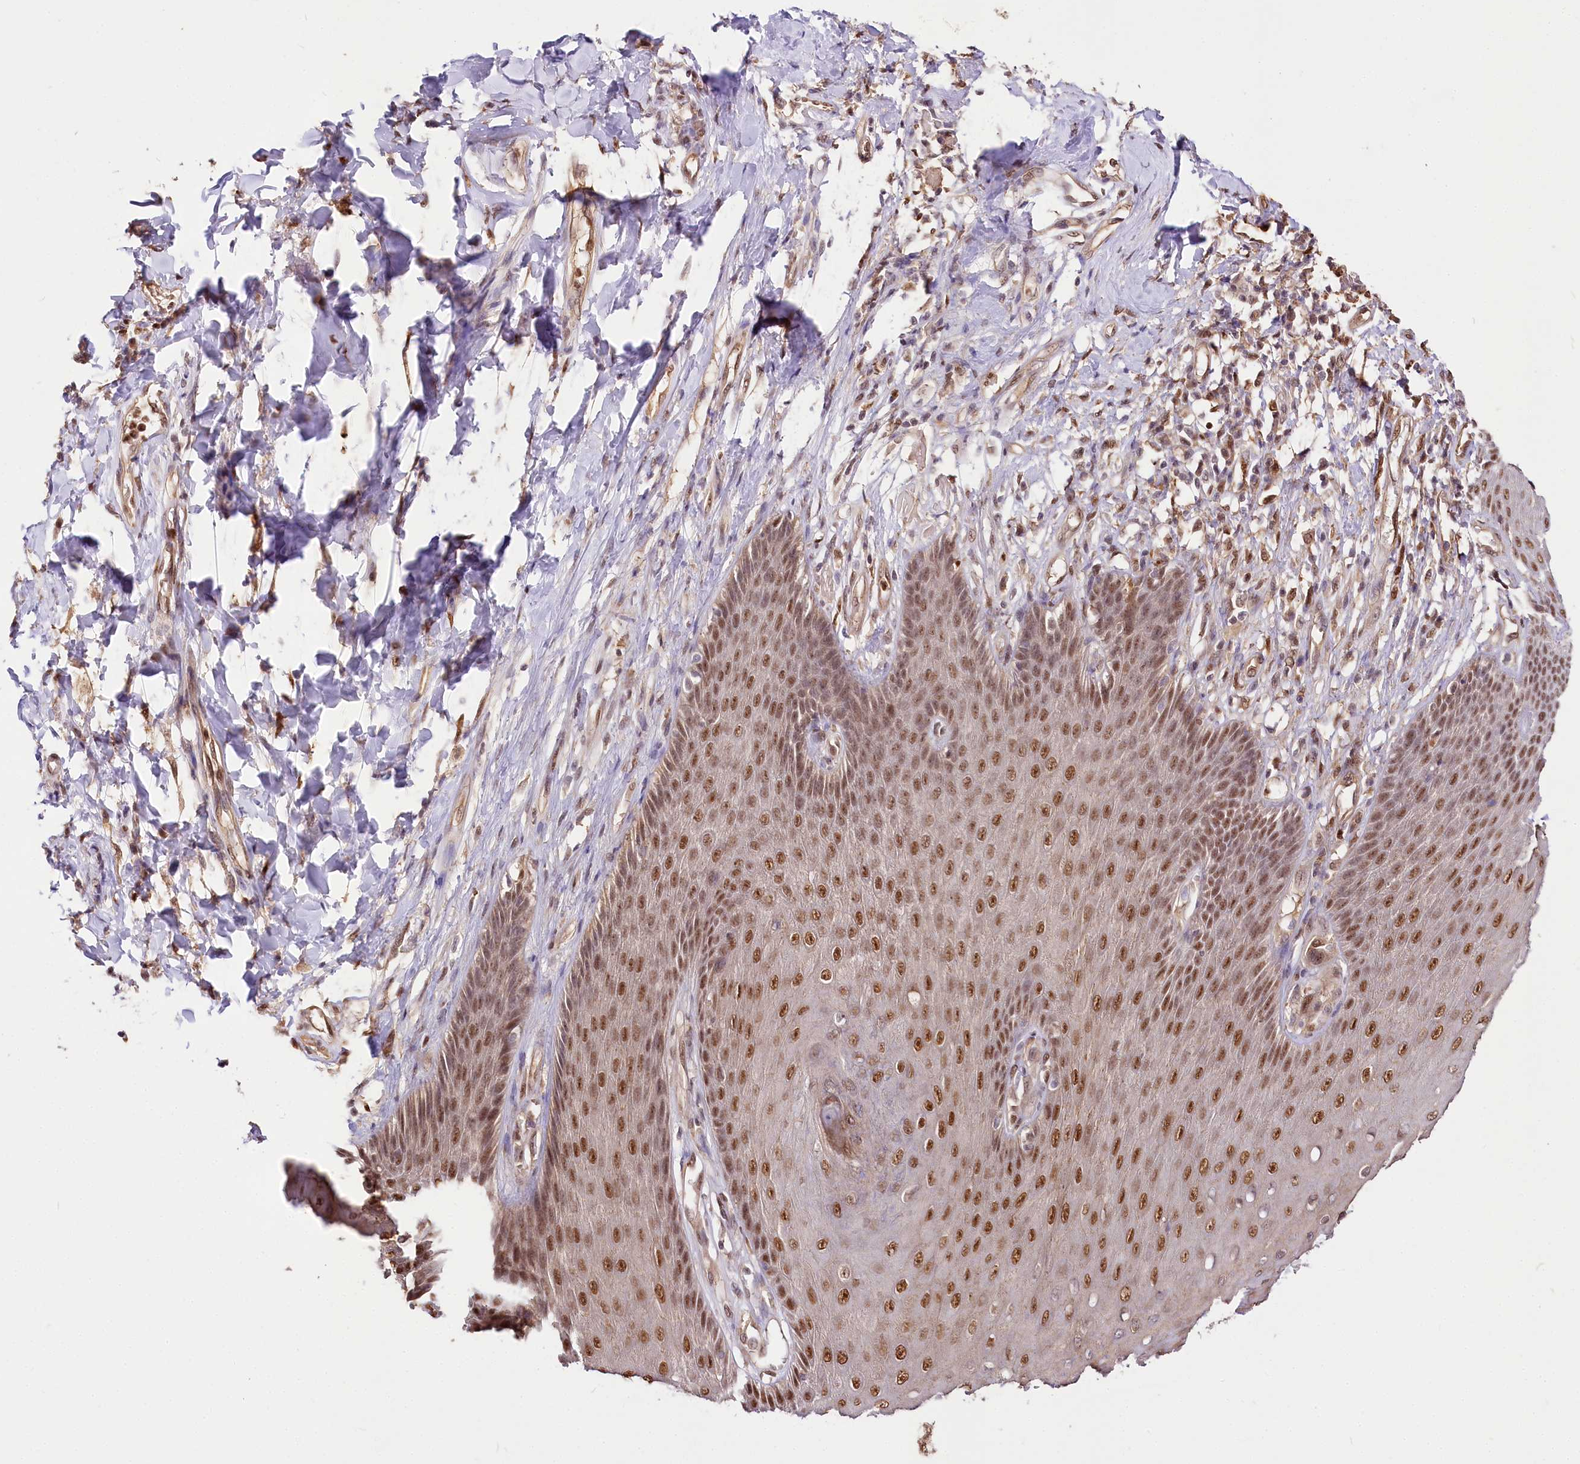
{"staining": {"intensity": "strong", "quantity": ">75%", "location": "cytoplasmic/membranous,nuclear"}, "tissue": "skin", "cell_type": "Epidermal cells", "image_type": "normal", "snomed": [{"axis": "morphology", "description": "Normal tissue, NOS"}, {"axis": "topography", "description": "Anal"}], "caption": "This photomicrograph displays immunohistochemistry (IHC) staining of unremarkable human skin, with high strong cytoplasmic/membranous,nuclear staining in approximately >75% of epidermal cells.", "gene": "GNL3L", "patient": {"sex": "male", "age": 69}}